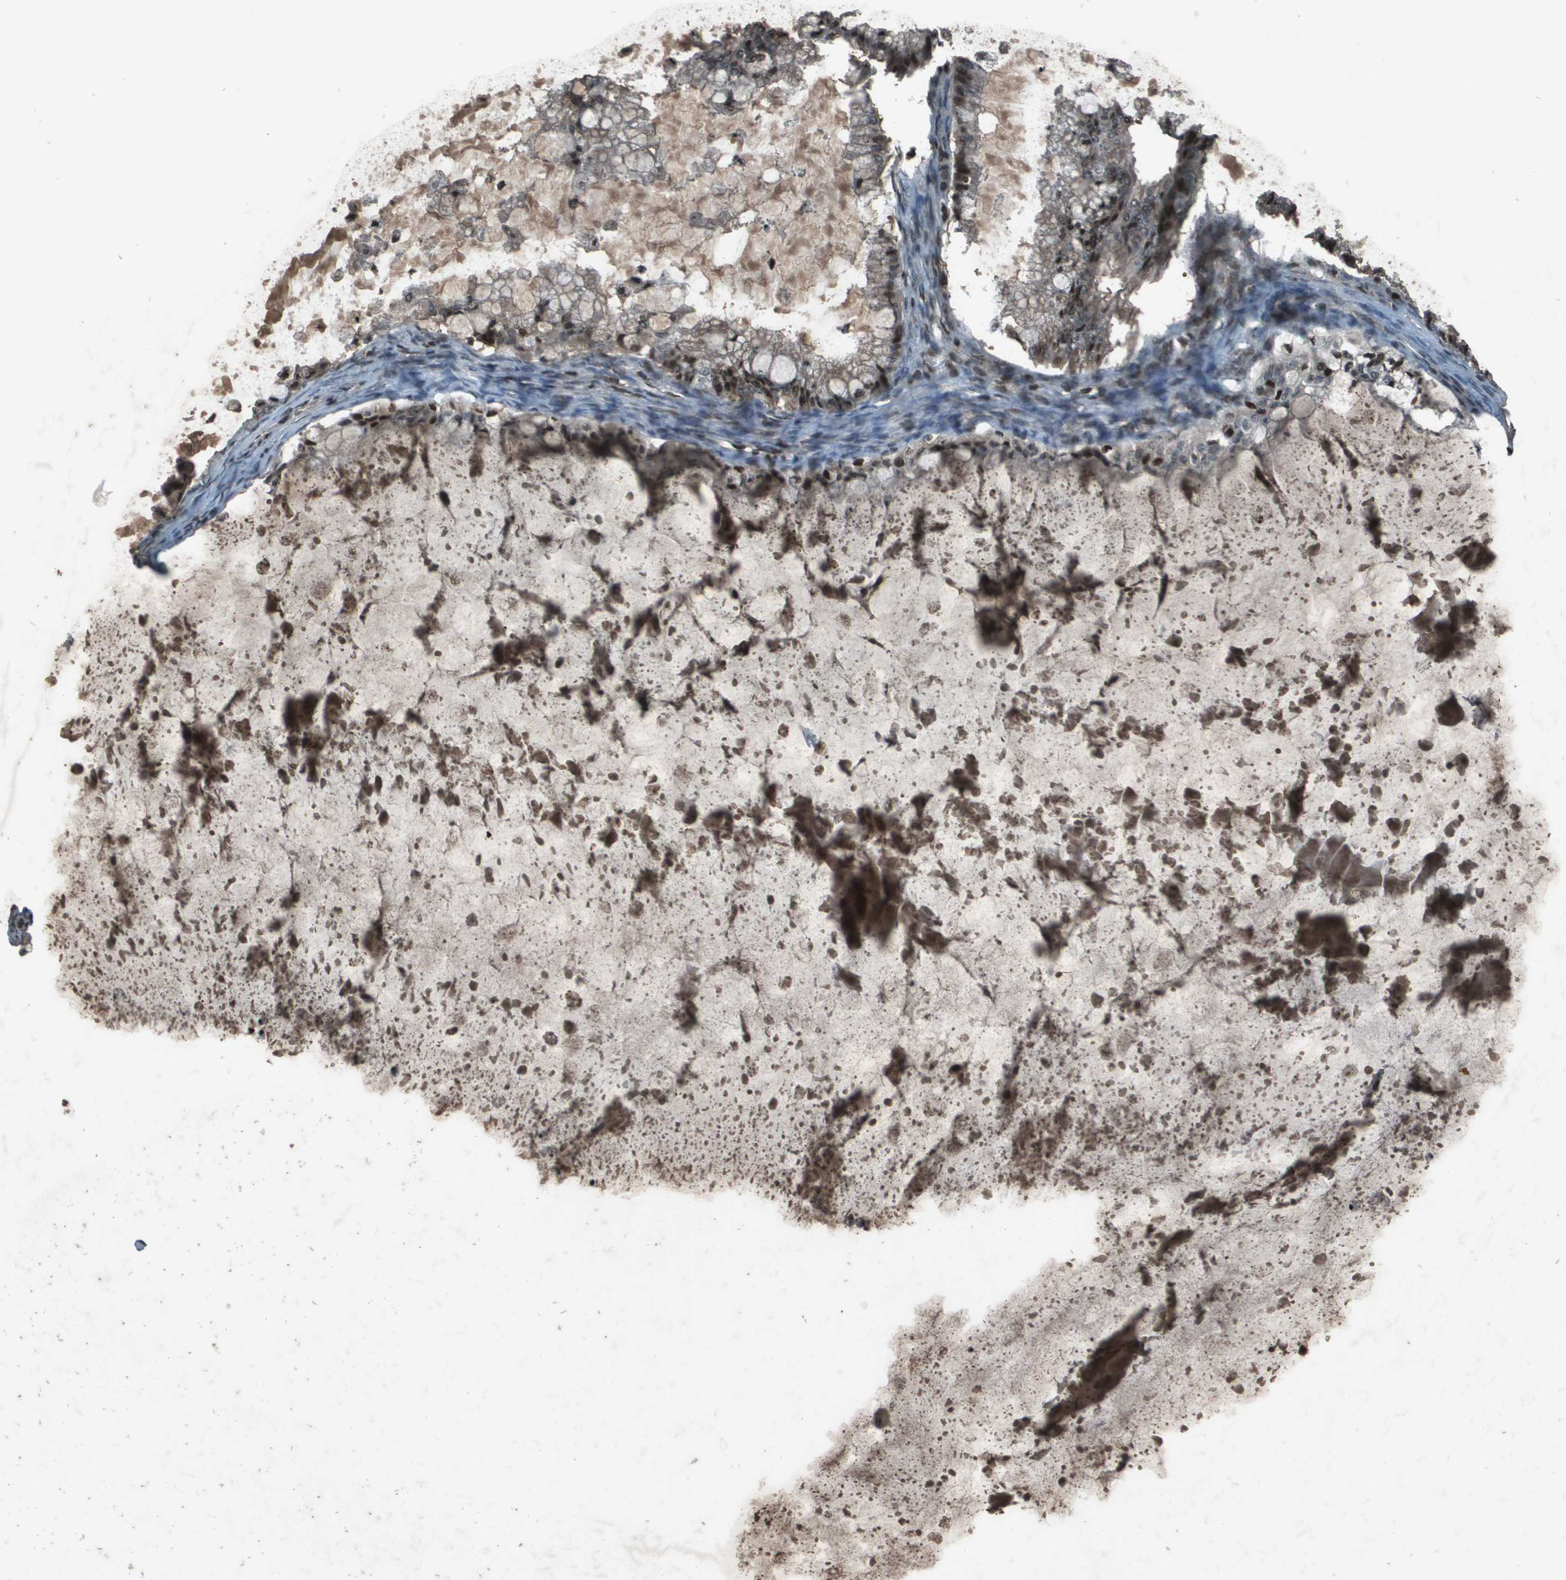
{"staining": {"intensity": "moderate", "quantity": "25%-75%", "location": "nuclear"}, "tissue": "ovarian cancer", "cell_type": "Tumor cells", "image_type": "cancer", "snomed": [{"axis": "morphology", "description": "Cystadenocarcinoma, mucinous, NOS"}, {"axis": "topography", "description": "Ovary"}], "caption": "Tumor cells display moderate nuclear expression in approximately 25%-75% of cells in ovarian mucinous cystadenocarcinoma.", "gene": "CXCL12", "patient": {"sex": "female", "age": 57}}